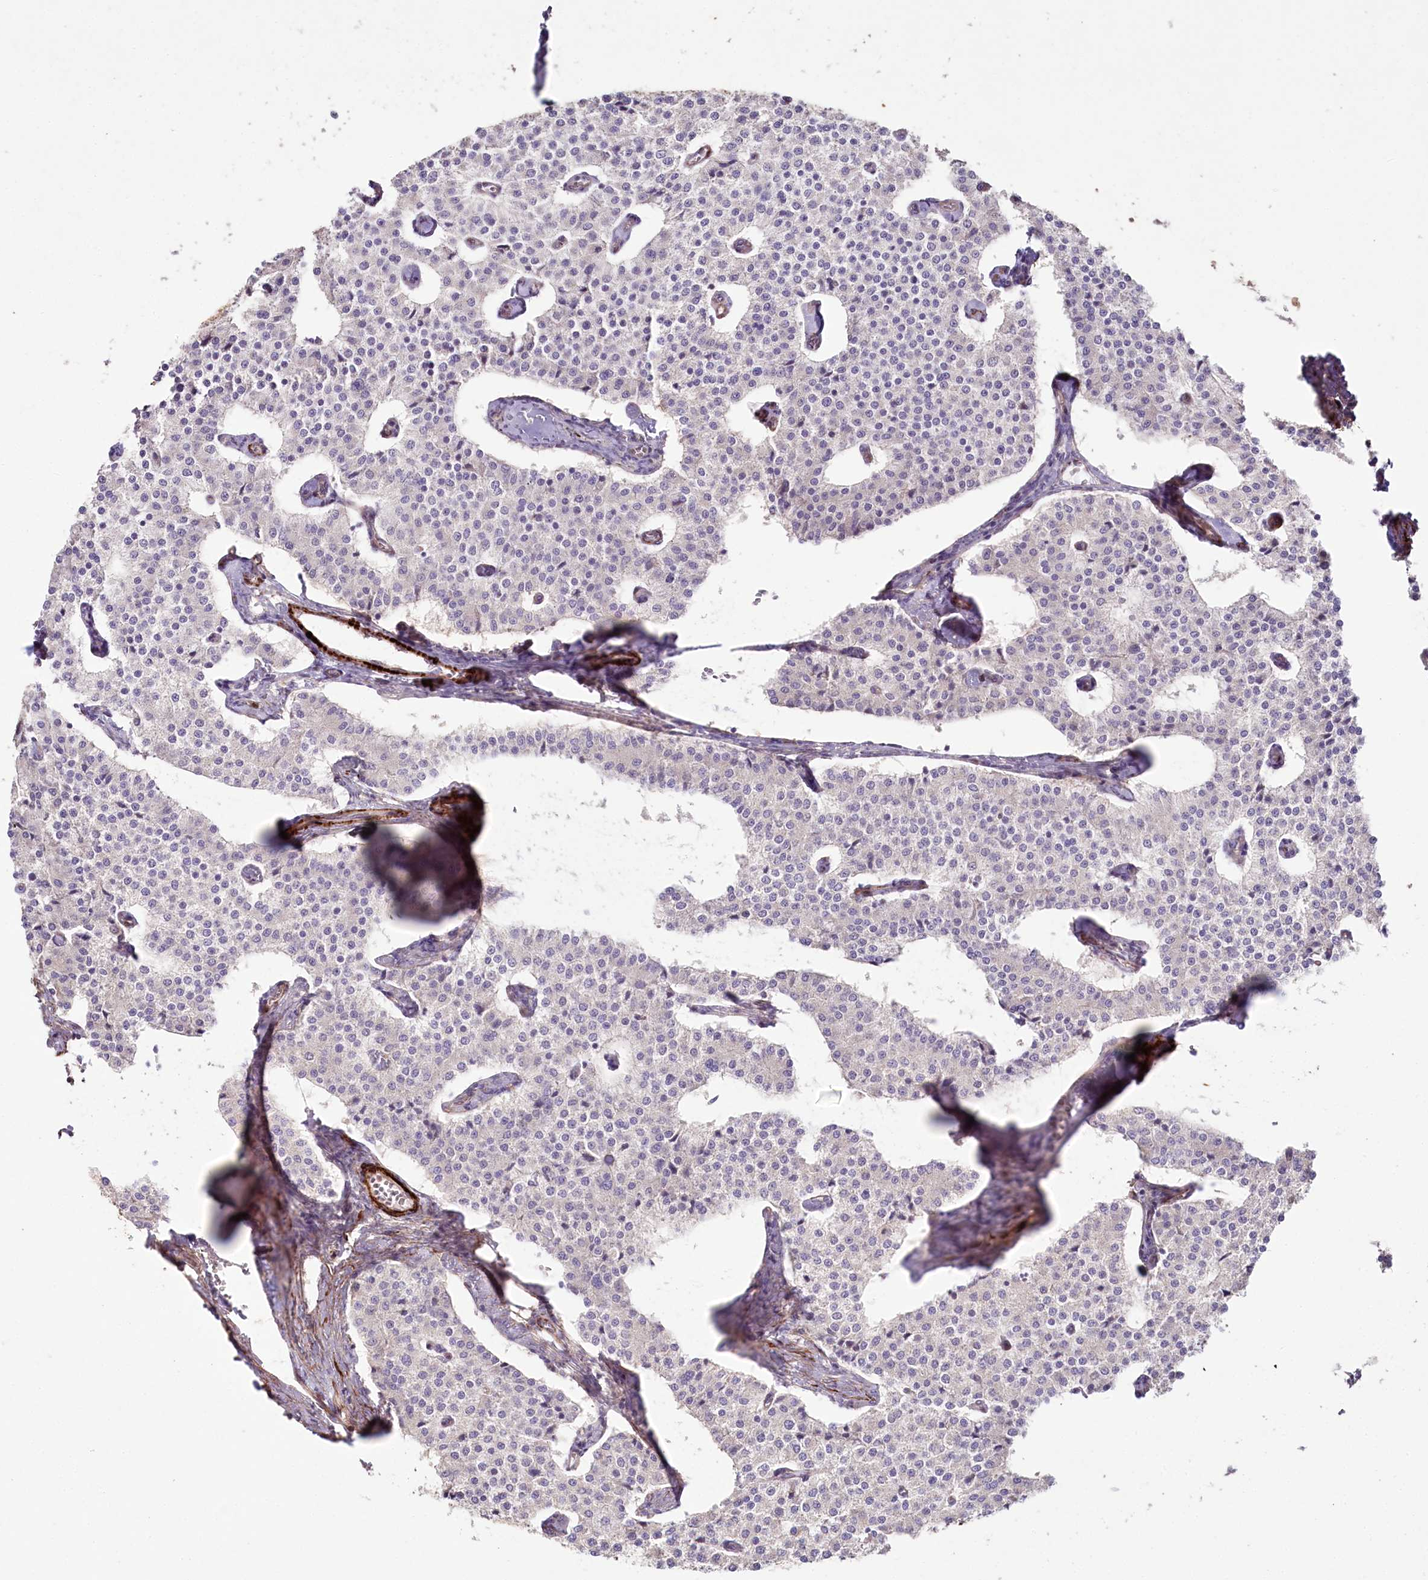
{"staining": {"intensity": "negative", "quantity": "none", "location": "none"}, "tissue": "carcinoid", "cell_type": "Tumor cells", "image_type": "cancer", "snomed": [{"axis": "morphology", "description": "Carcinoid, malignant, NOS"}, {"axis": "topography", "description": "Colon"}], "caption": "Immunohistochemistry photomicrograph of carcinoid (malignant) stained for a protein (brown), which displays no staining in tumor cells.", "gene": "SUMF1", "patient": {"sex": "female", "age": 52}}